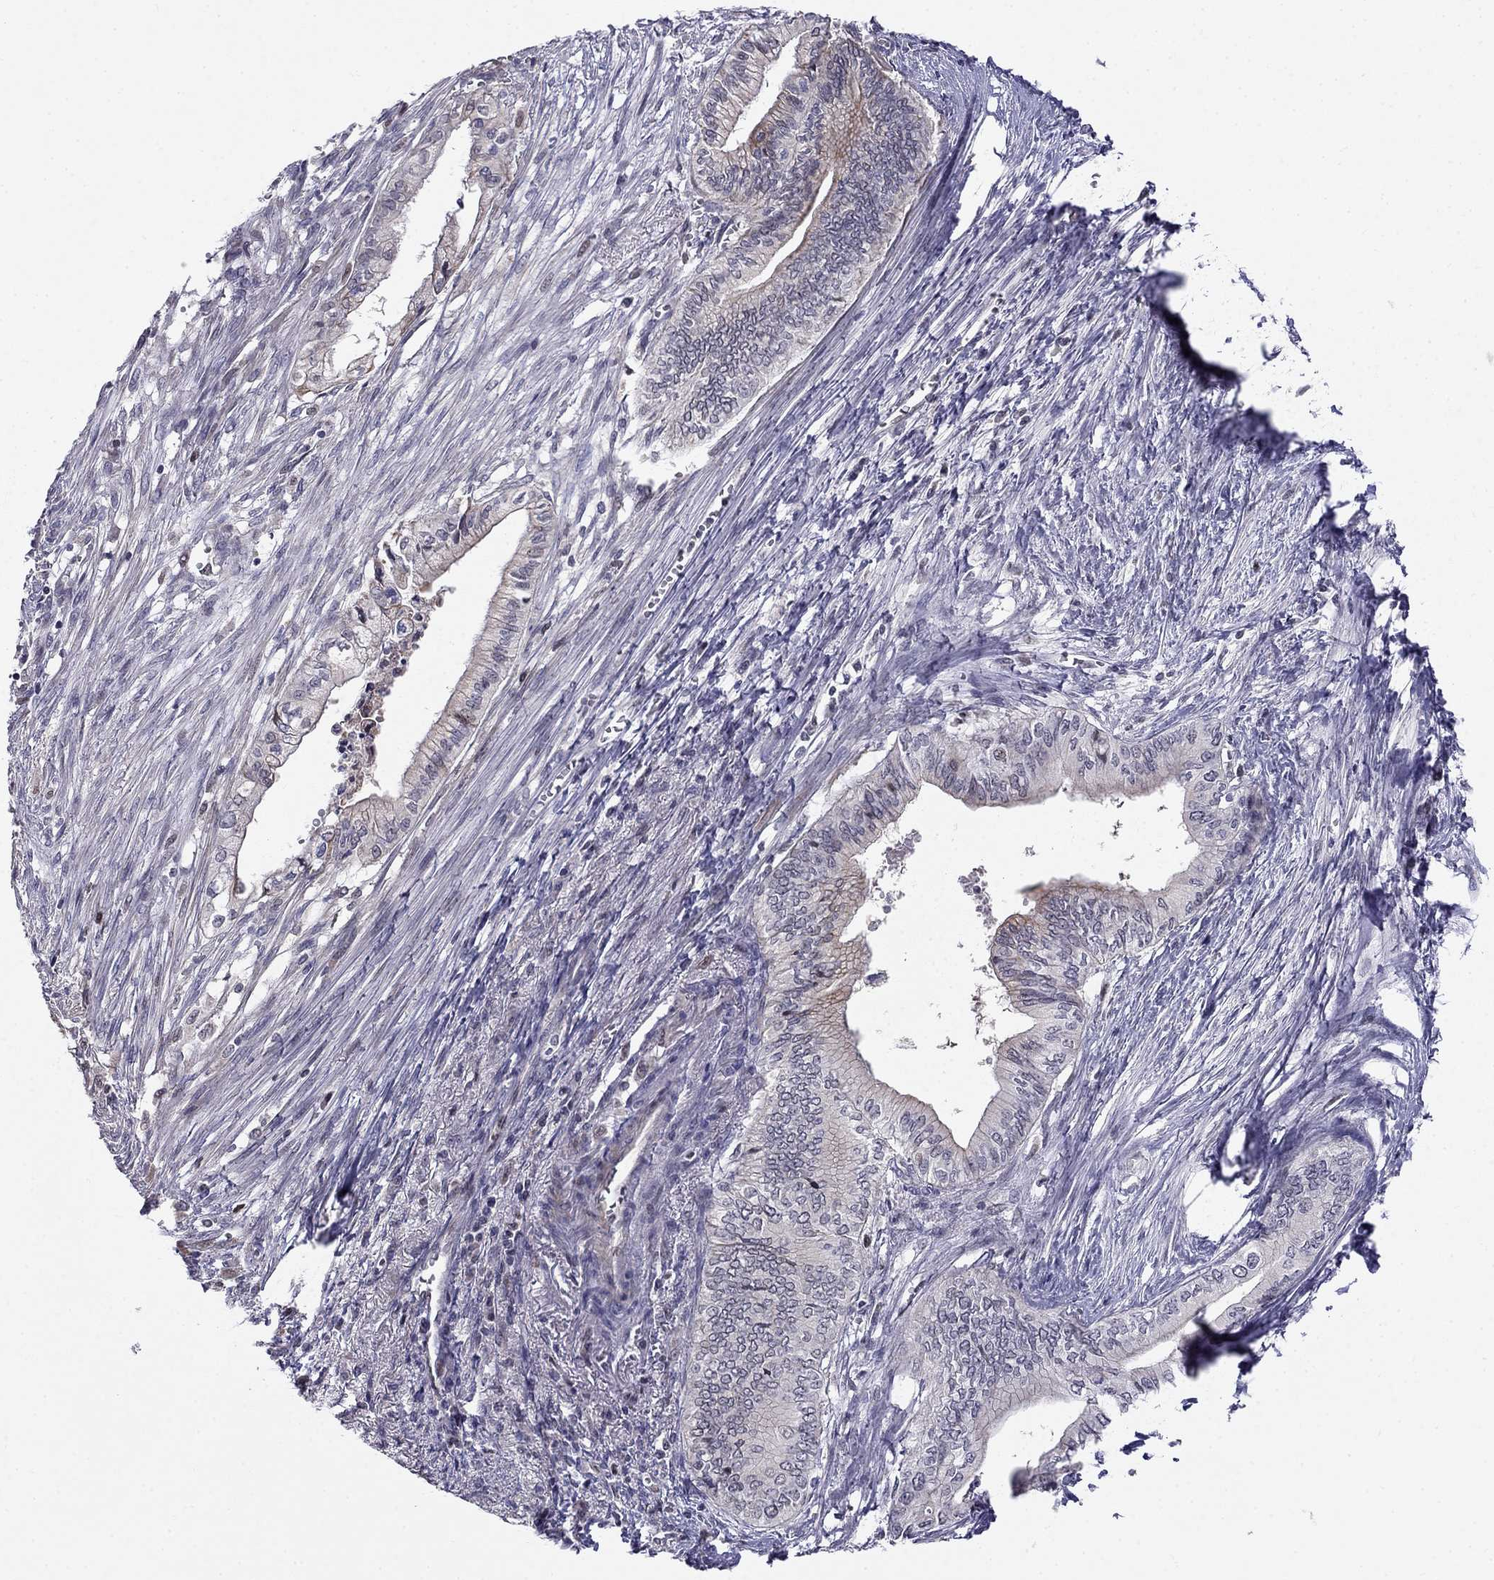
{"staining": {"intensity": "negative", "quantity": "none", "location": "none"}, "tissue": "pancreatic cancer", "cell_type": "Tumor cells", "image_type": "cancer", "snomed": [{"axis": "morphology", "description": "Adenocarcinoma, NOS"}, {"axis": "topography", "description": "Pancreas"}], "caption": "Tumor cells show no significant expression in pancreatic adenocarcinoma.", "gene": "LRRC39", "patient": {"sex": "female", "age": 61}}